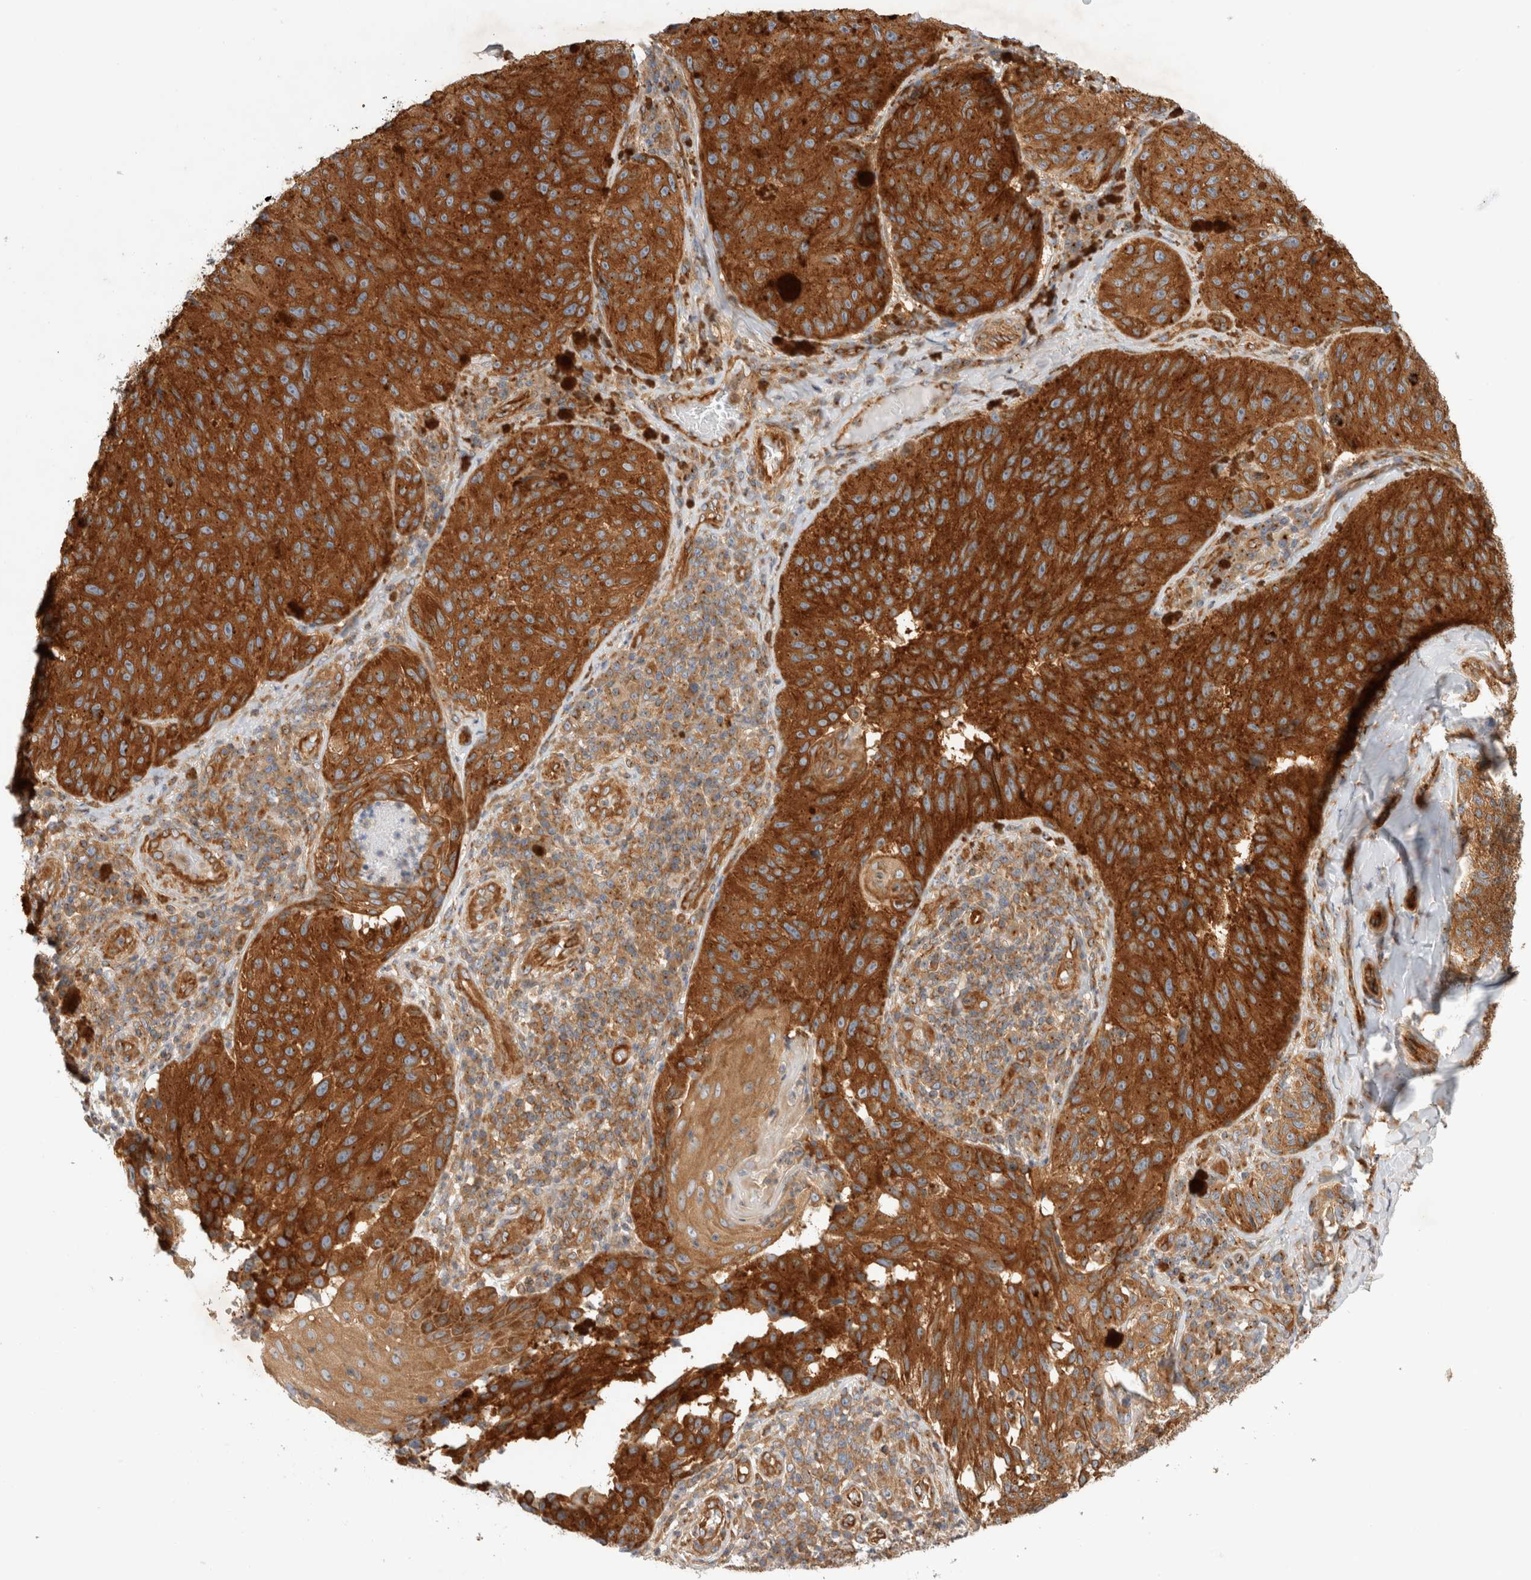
{"staining": {"intensity": "strong", "quantity": ">75%", "location": "cytoplasmic/membranous"}, "tissue": "melanoma", "cell_type": "Tumor cells", "image_type": "cancer", "snomed": [{"axis": "morphology", "description": "Malignant melanoma, NOS"}, {"axis": "topography", "description": "Skin"}], "caption": "Melanoma was stained to show a protein in brown. There is high levels of strong cytoplasmic/membranous positivity in about >75% of tumor cells.", "gene": "GPR150", "patient": {"sex": "female", "age": 73}}